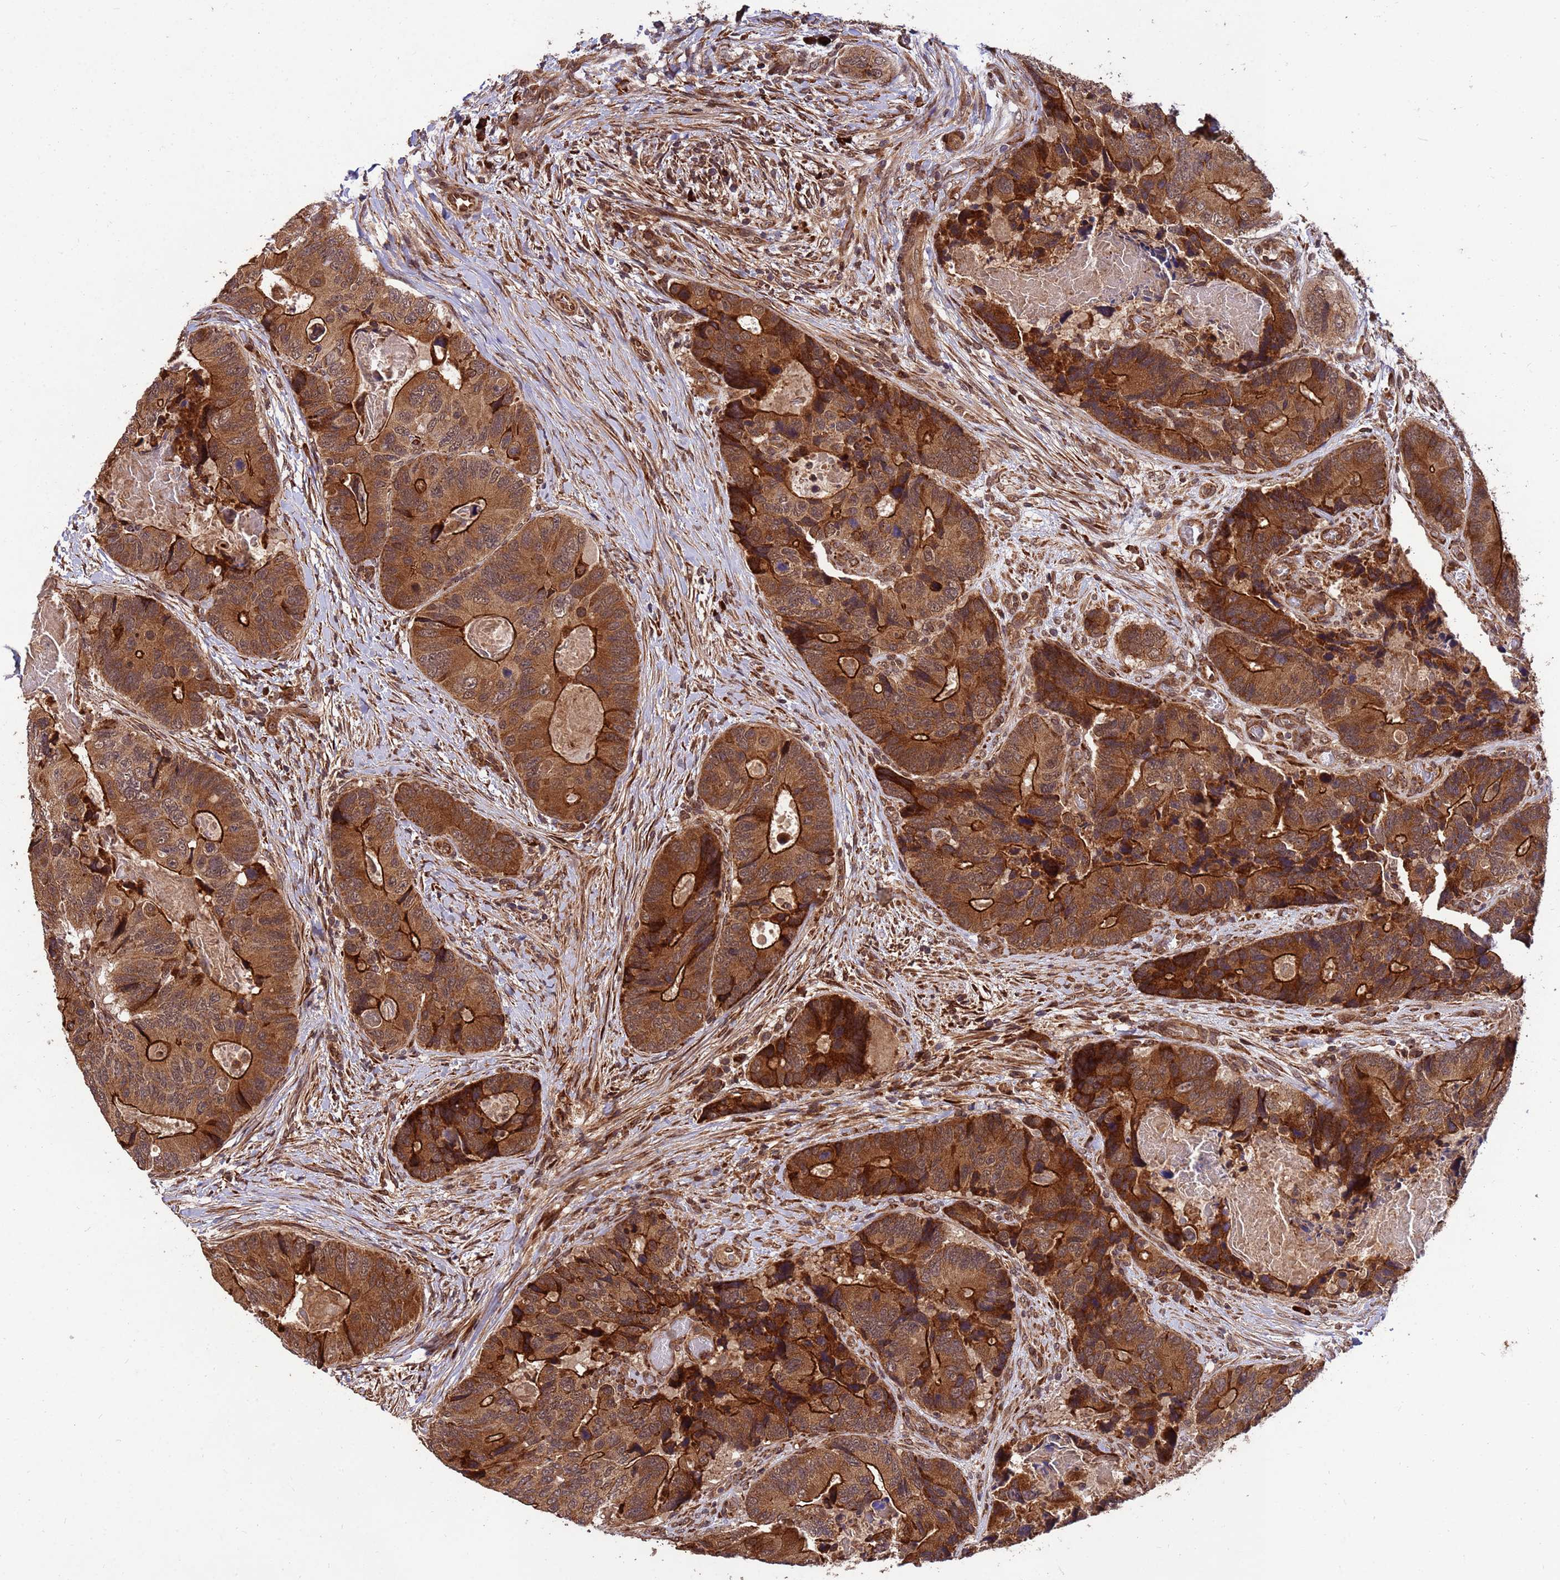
{"staining": {"intensity": "strong", "quantity": ">75%", "location": "cytoplasmic/membranous"}, "tissue": "colorectal cancer", "cell_type": "Tumor cells", "image_type": "cancer", "snomed": [{"axis": "morphology", "description": "Adenocarcinoma, NOS"}, {"axis": "topography", "description": "Colon"}], "caption": "This is a photomicrograph of immunohistochemistry staining of colorectal cancer (adenocarcinoma), which shows strong expression in the cytoplasmic/membranous of tumor cells.", "gene": "ZNF619", "patient": {"sex": "male", "age": 84}}